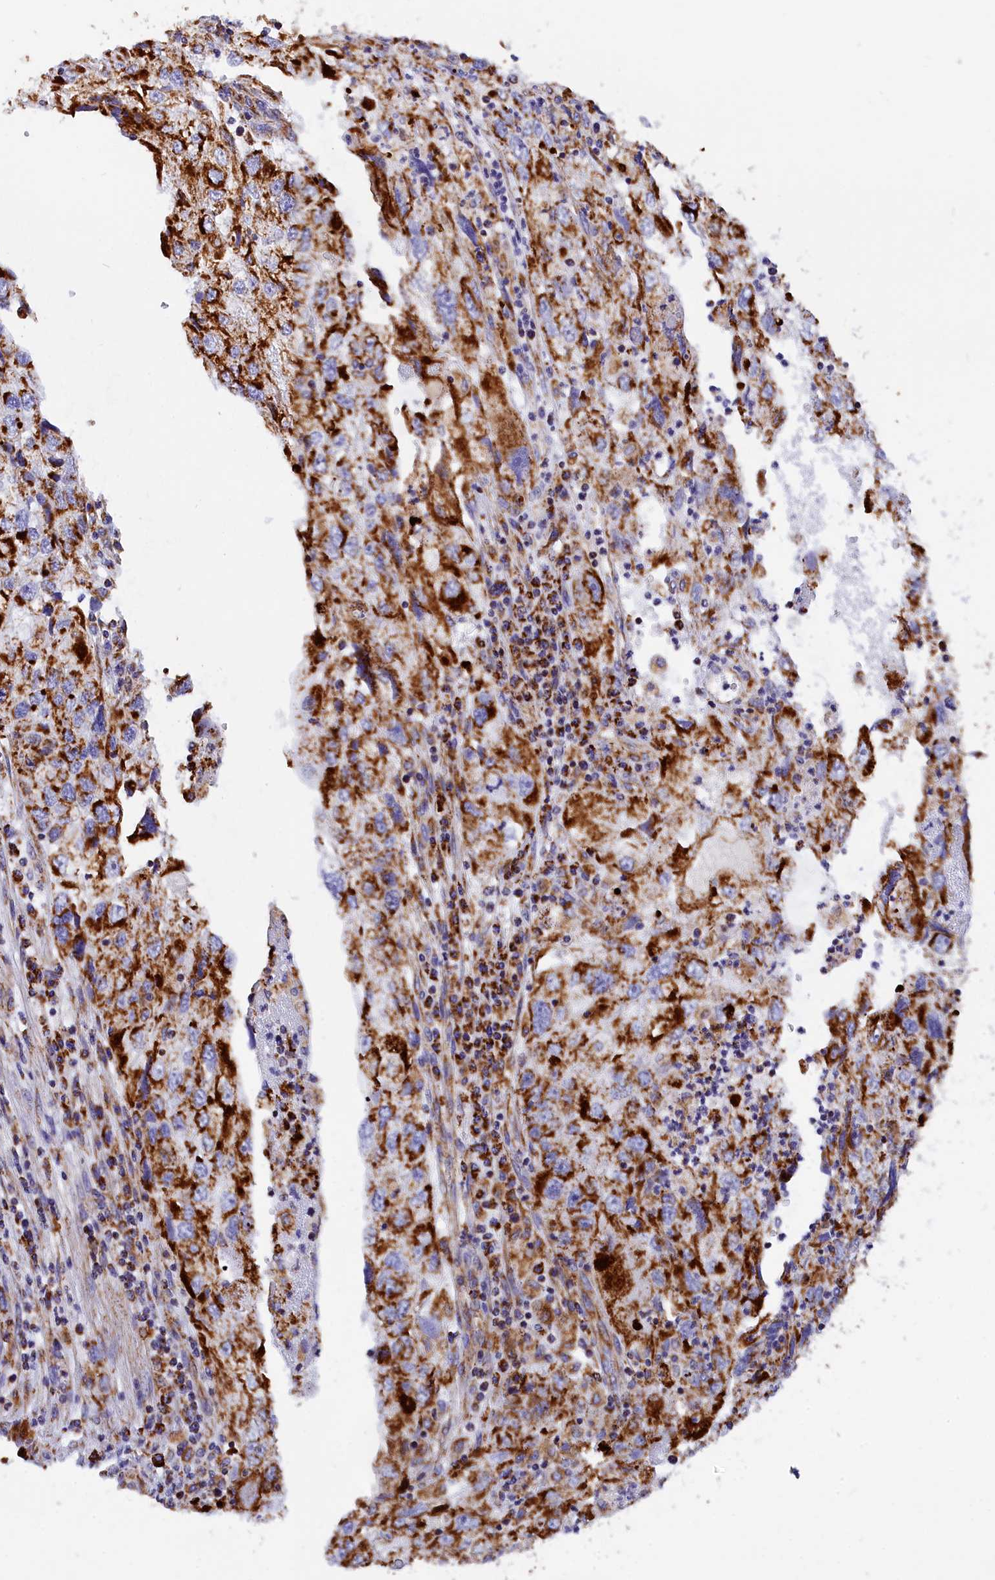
{"staining": {"intensity": "strong", "quantity": ">75%", "location": "cytoplasmic/membranous"}, "tissue": "endometrial cancer", "cell_type": "Tumor cells", "image_type": "cancer", "snomed": [{"axis": "morphology", "description": "Adenocarcinoma, NOS"}, {"axis": "topography", "description": "Endometrium"}], "caption": "DAB (3,3'-diaminobenzidine) immunohistochemical staining of human endometrial cancer (adenocarcinoma) reveals strong cytoplasmic/membranous protein positivity in approximately >75% of tumor cells.", "gene": "VDAC2", "patient": {"sex": "female", "age": 49}}